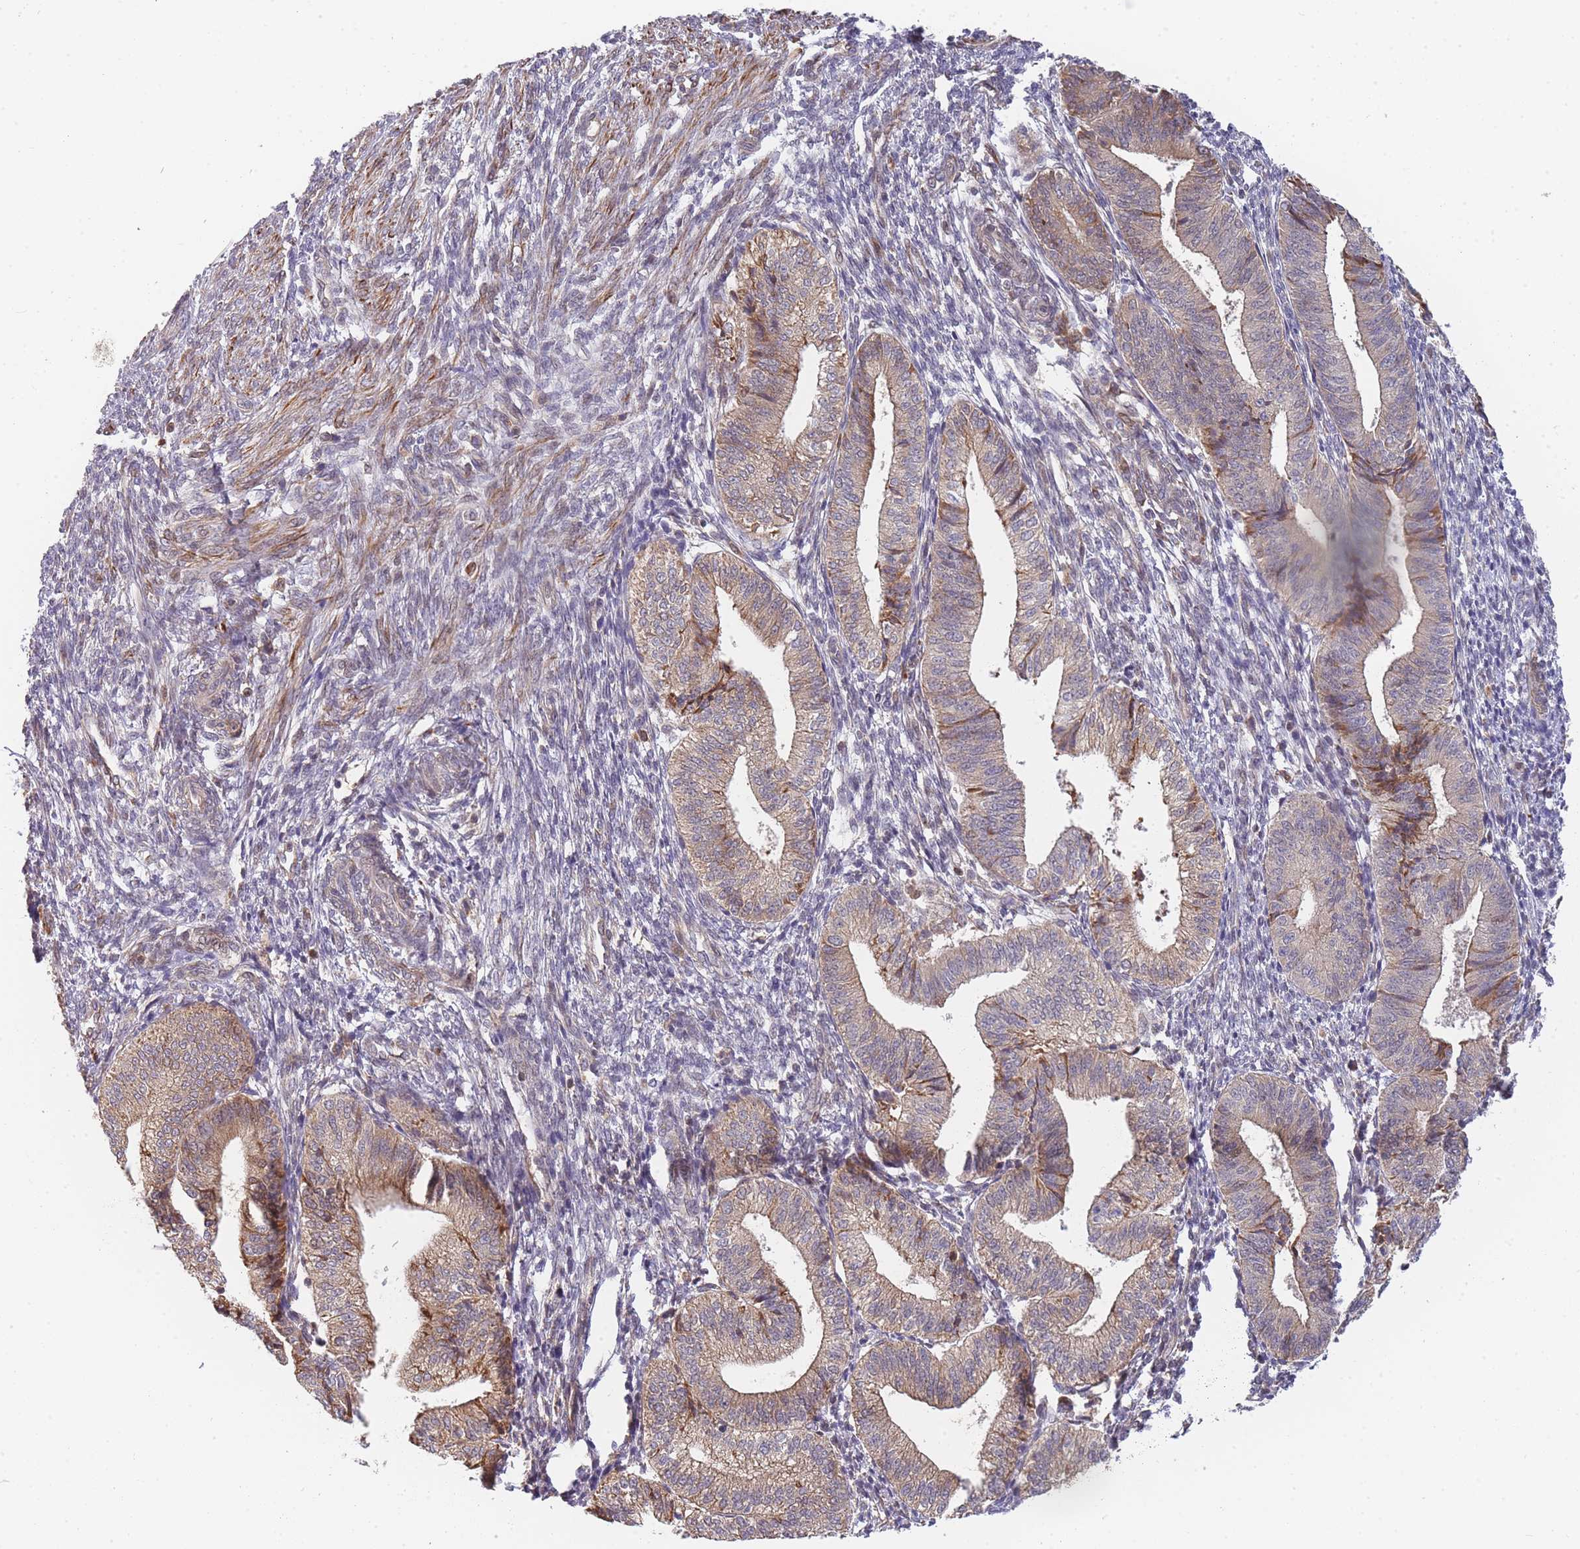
{"staining": {"intensity": "moderate", "quantity": "<25%", "location": "cytoplasmic/membranous"}, "tissue": "endometrium", "cell_type": "Cells in endometrial stroma", "image_type": "normal", "snomed": [{"axis": "morphology", "description": "Normal tissue, NOS"}, {"axis": "topography", "description": "Endometrium"}], "caption": "The histopathology image demonstrates staining of unremarkable endometrium, revealing moderate cytoplasmic/membranous protein positivity (brown color) within cells in endometrial stroma.", "gene": "TRIM26", "patient": {"sex": "female", "age": 34}}